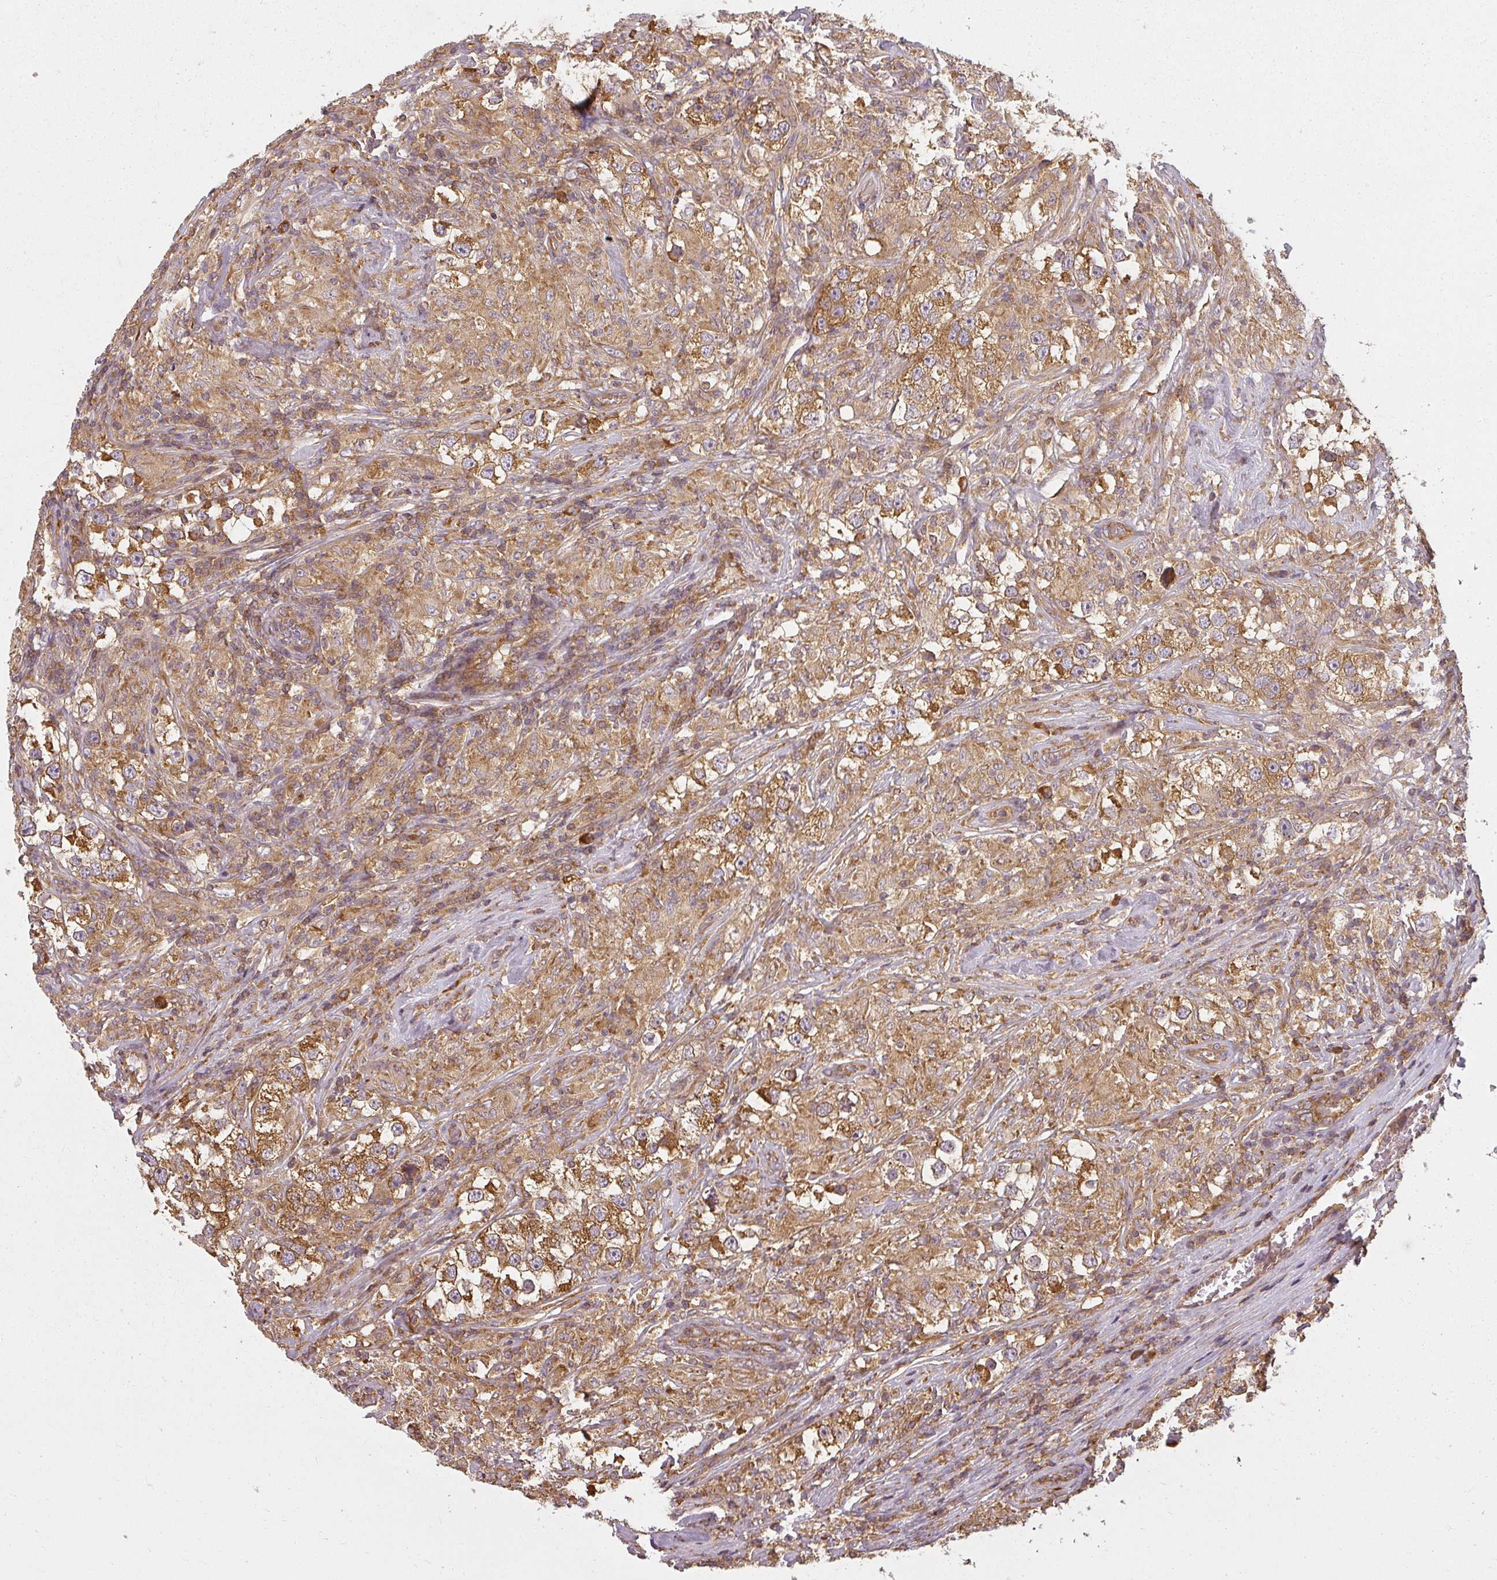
{"staining": {"intensity": "strong", "quantity": ">75%", "location": "cytoplasmic/membranous"}, "tissue": "testis cancer", "cell_type": "Tumor cells", "image_type": "cancer", "snomed": [{"axis": "morphology", "description": "Seminoma, NOS"}, {"axis": "topography", "description": "Testis"}], "caption": "Seminoma (testis) tissue exhibits strong cytoplasmic/membranous positivity in about >75% of tumor cells", "gene": "RPL24", "patient": {"sex": "male", "age": 46}}